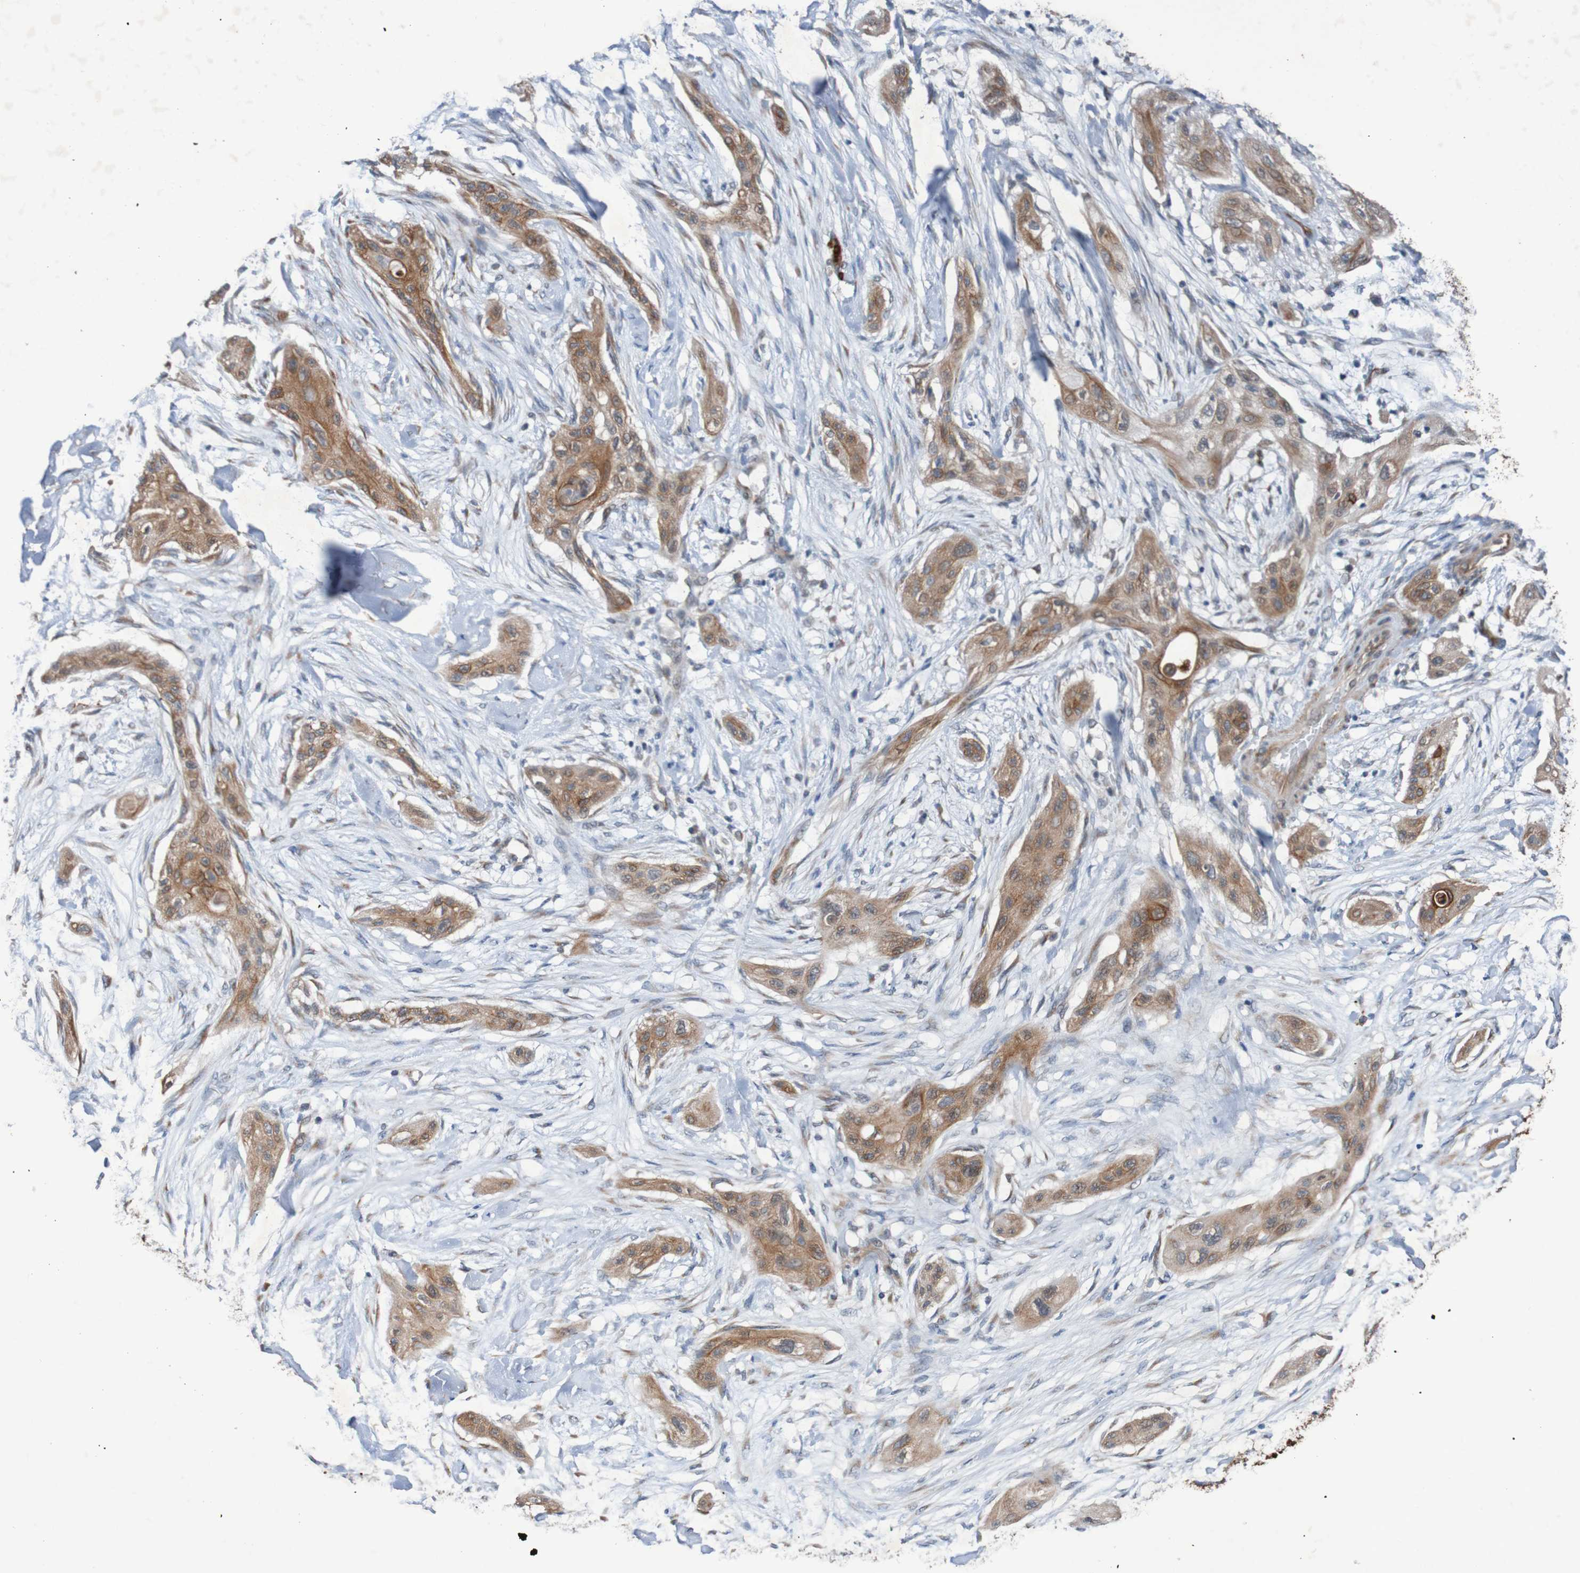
{"staining": {"intensity": "moderate", "quantity": ">75%", "location": "cytoplasmic/membranous"}, "tissue": "lung cancer", "cell_type": "Tumor cells", "image_type": "cancer", "snomed": [{"axis": "morphology", "description": "Squamous cell carcinoma, NOS"}, {"axis": "topography", "description": "Lung"}], "caption": "Brown immunohistochemical staining in human lung squamous cell carcinoma shows moderate cytoplasmic/membranous positivity in about >75% of tumor cells. The protein is stained brown, and the nuclei are stained in blue (DAB IHC with brightfield microscopy, high magnification).", "gene": "ST8SIA6", "patient": {"sex": "female", "age": 47}}